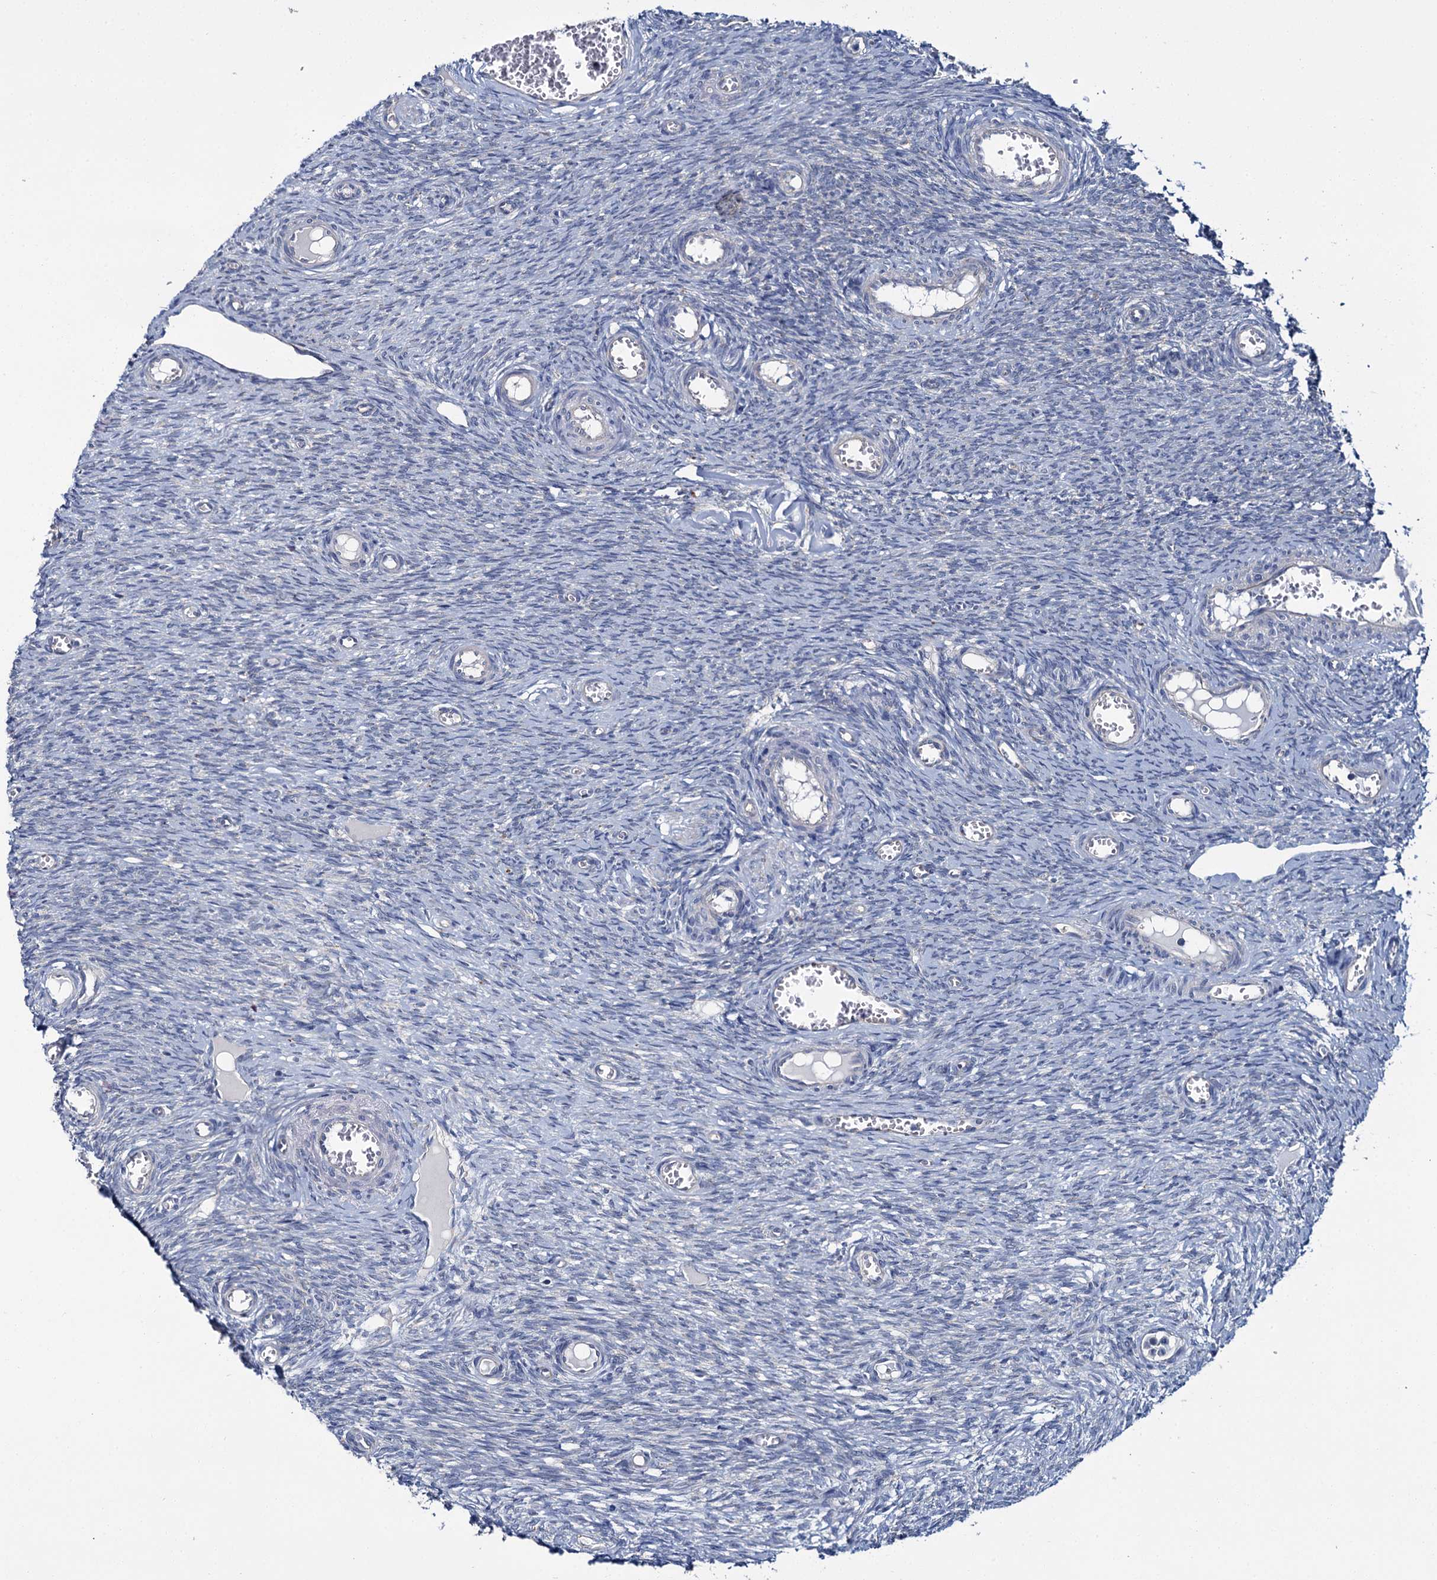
{"staining": {"intensity": "negative", "quantity": "none", "location": "none"}, "tissue": "ovary", "cell_type": "Ovarian stroma cells", "image_type": "normal", "snomed": [{"axis": "morphology", "description": "Normal tissue, NOS"}, {"axis": "topography", "description": "Ovary"}], "caption": "Immunohistochemistry (IHC) histopathology image of unremarkable ovary: human ovary stained with DAB demonstrates no significant protein staining in ovarian stroma cells.", "gene": "CEP295", "patient": {"sex": "female", "age": 44}}